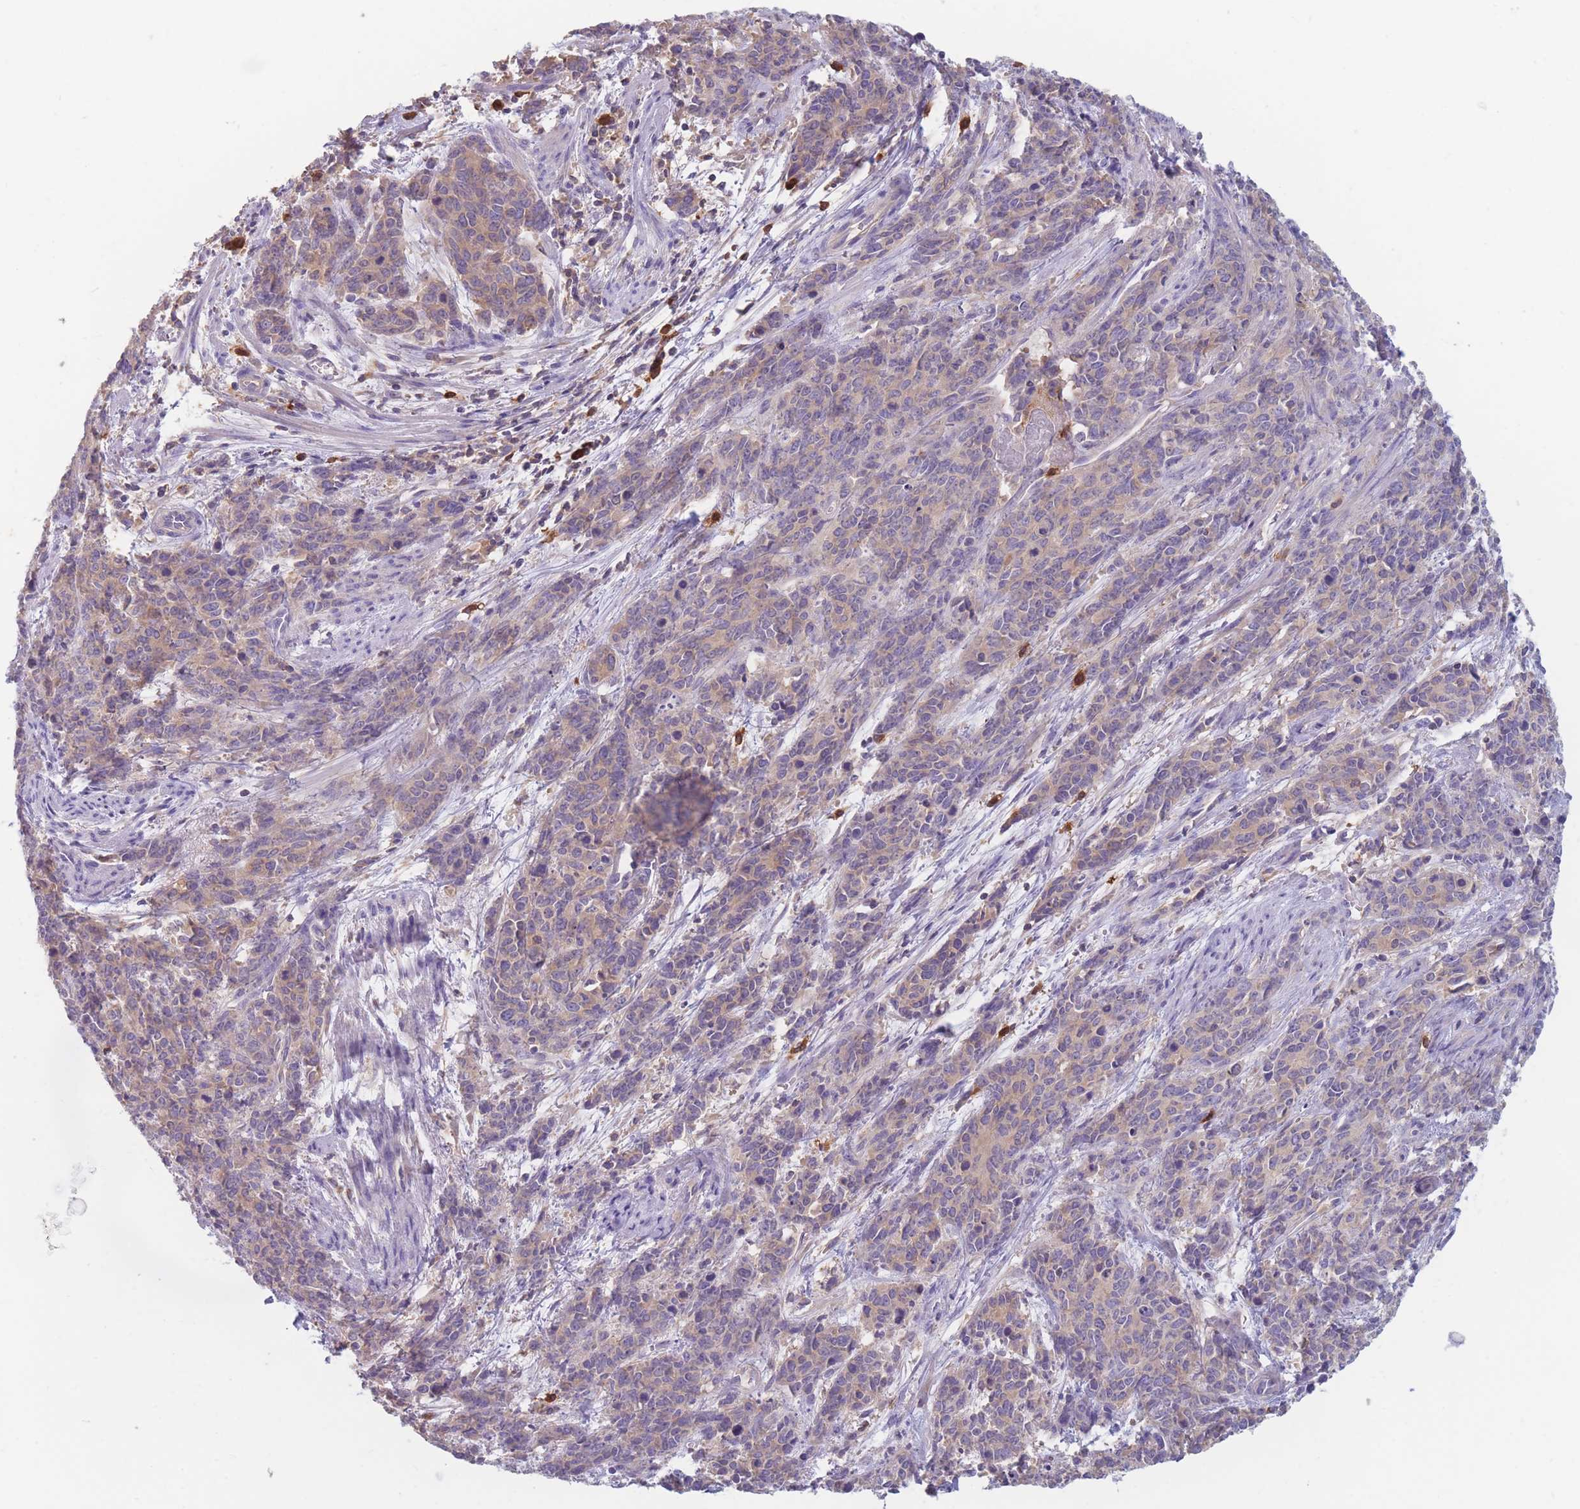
{"staining": {"intensity": "weak", "quantity": "25%-75%", "location": "cytoplasmic/membranous"}, "tissue": "cervical cancer", "cell_type": "Tumor cells", "image_type": "cancer", "snomed": [{"axis": "morphology", "description": "Squamous cell carcinoma, NOS"}, {"axis": "topography", "description": "Cervix"}], "caption": "About 25%-75% of tumor cells in human squamous cell carcinoma (cervical) show weak cytoplasmic/membranous protein staining as visualized by brown immunohistochemical staining.", "gene": "ST3GAL4", "patient": {"sex": "female", "age": 60}}